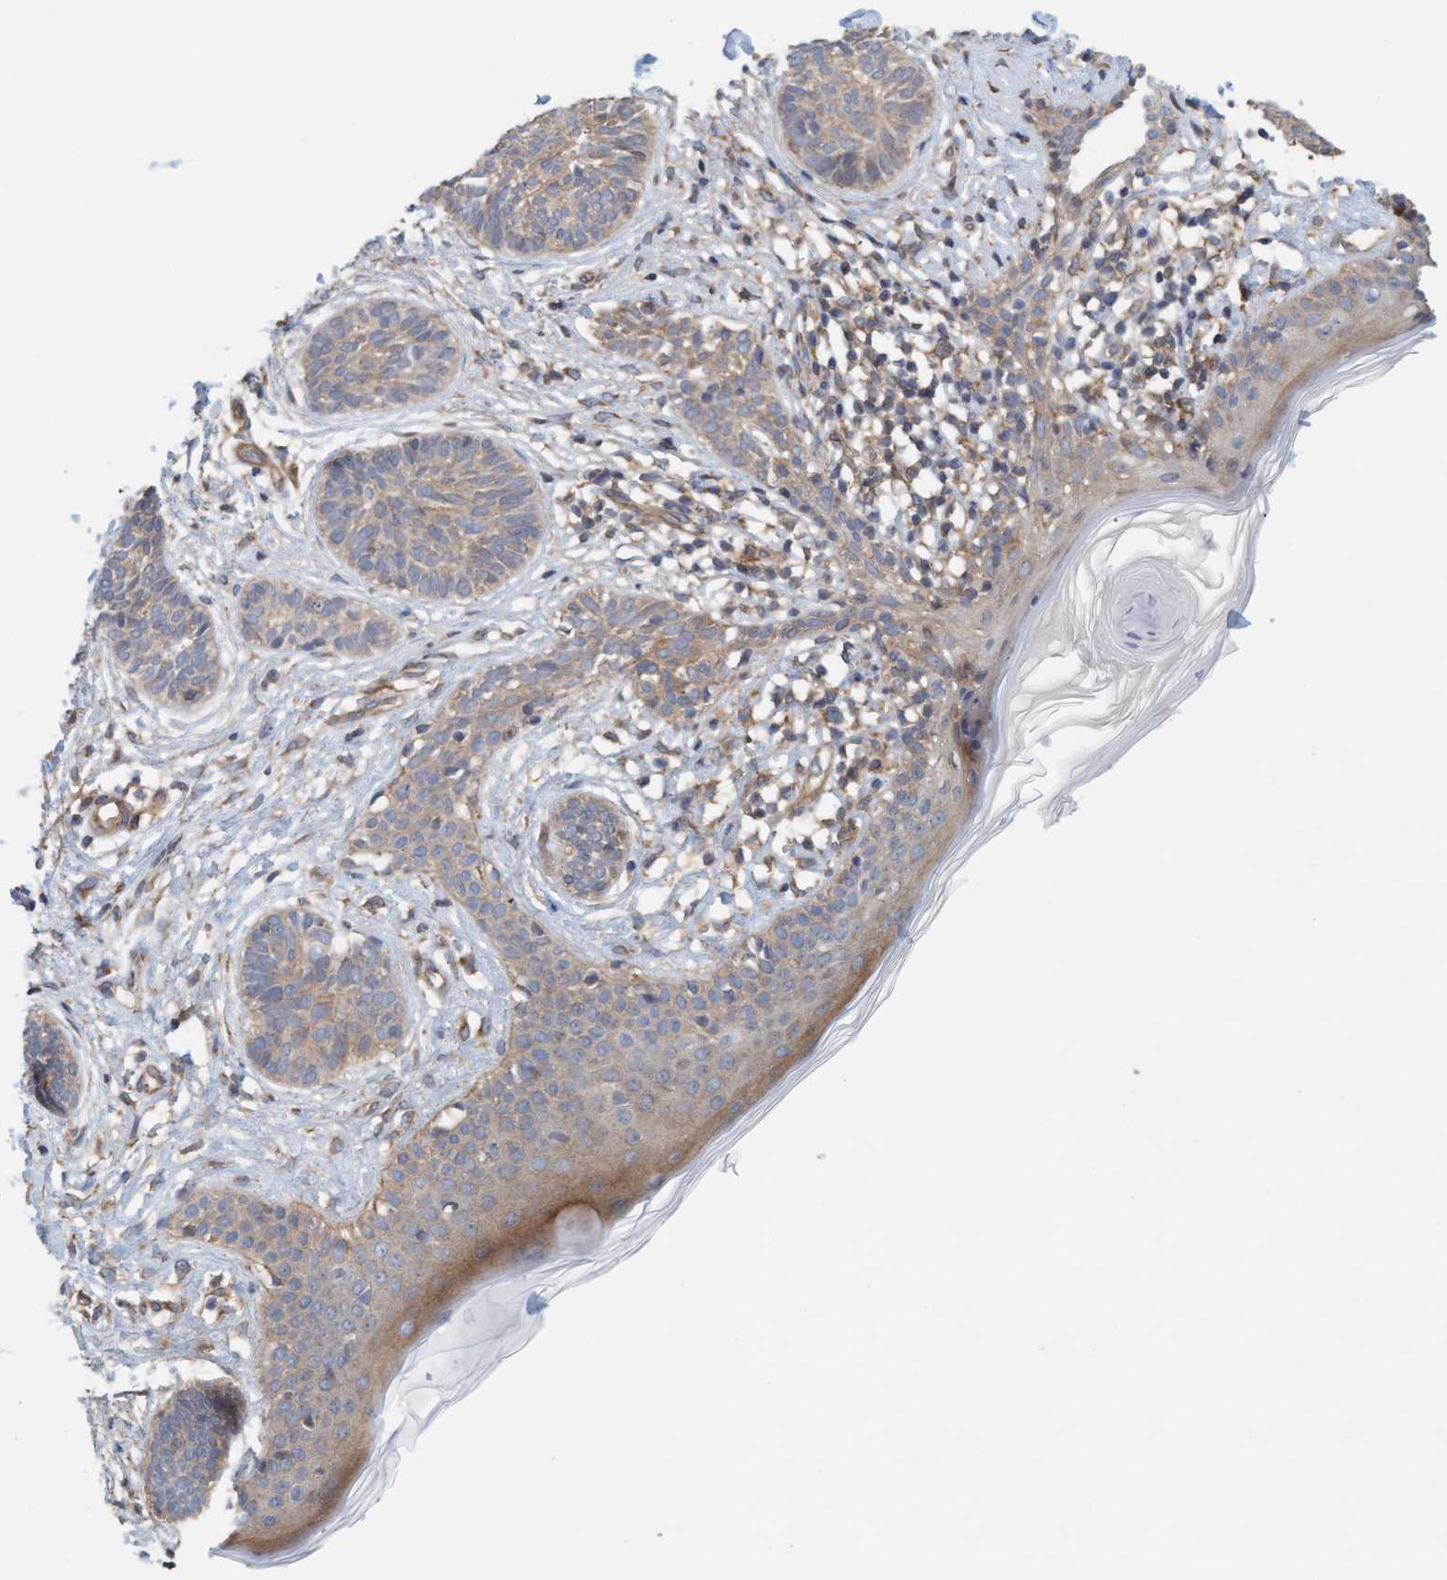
{"staining": {"intensity": "moderate", "quantity": "25%-75%", "location": "cytoplasmic/membranous"}, "tissue": "skin cancer", "cell_type": "Tumor cells", "image_type": "cancer", "snomed": [{"axis": "morphology", "description": "Normal tissue, NOS"}, {"axis": "morphology", "description": "Basal cell carcinoma"}, {"axis": "topography", "description": "Skin"}], "caption": "High-magnification brightfield microscopy of skin cancer (basal cell carcinoma) stained with DAB (brown) and counterstained with hematoxylin (blue). tumor cells exhibit moderate cytoplasmic/membranous positivity is identified in approximately25%-75% of cells.", "gene": "UBAP1", "patient": {"sex": "male", "age": 63}}